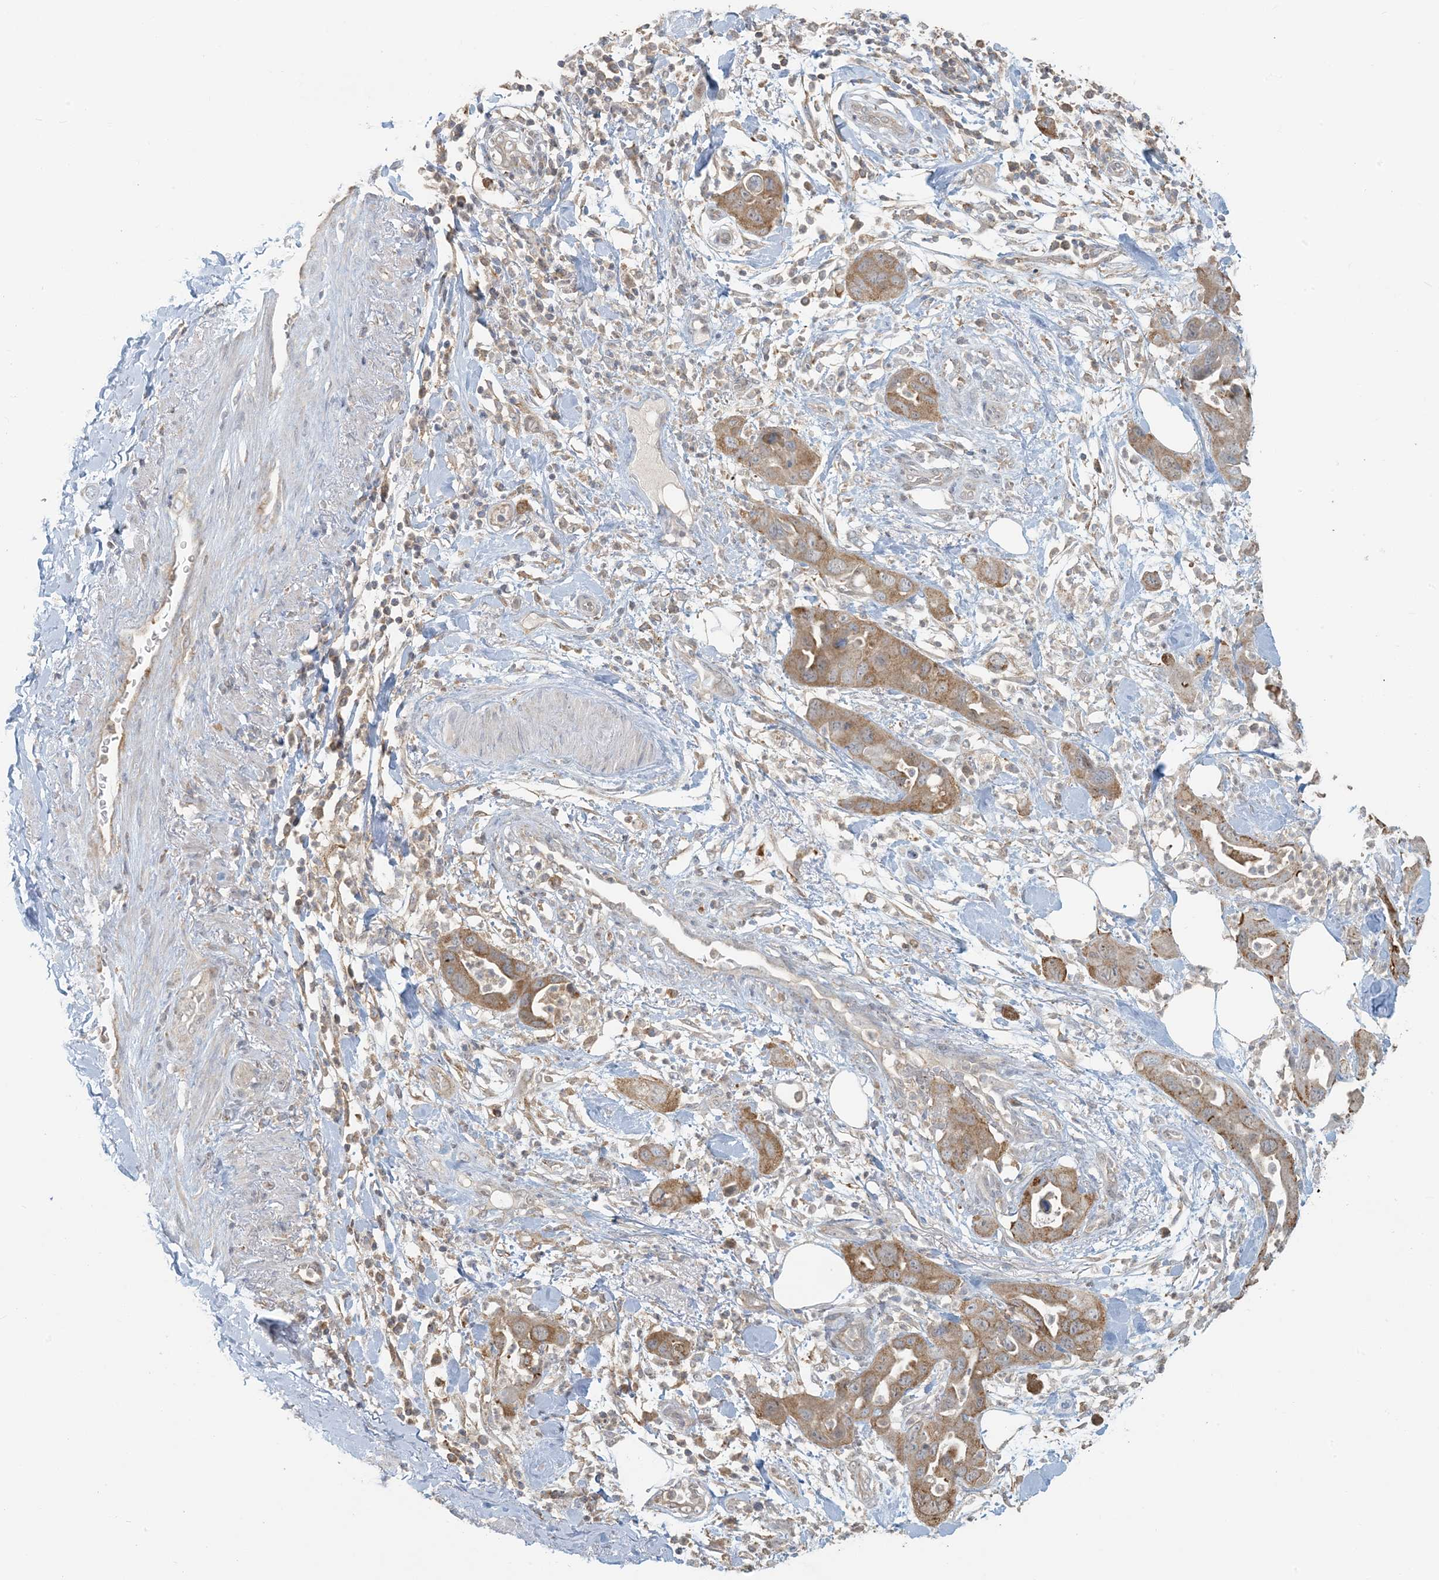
{"staining": {"intensity": "moderate", "quantity": "25%-75%", "location": "cytoplasmic/membranous"}, "tissue": "pancreatic cancer", "cell_type": "Tumor cells", "image_type": "cancer", "snomed": [{"axis": "morphology", "description": "Adenocarcinoma, NOS"}, {"axis": "topography", "description": "Pancreas"}], "caption": "Immunohistochemistry (IHC) photomicrograph of neoplastic tissue: human adenocarcinoma (pancreatic) stained using immunohistochemistry (IHC) shows medium levels of moderate protein expression localized specifically in the cytoplasmic/membranous of tumor cells, appearing as a cytoplasmic/membranous brown color.", "gene": "HACL1", "patient": {"sex": "female", "age": 71}}